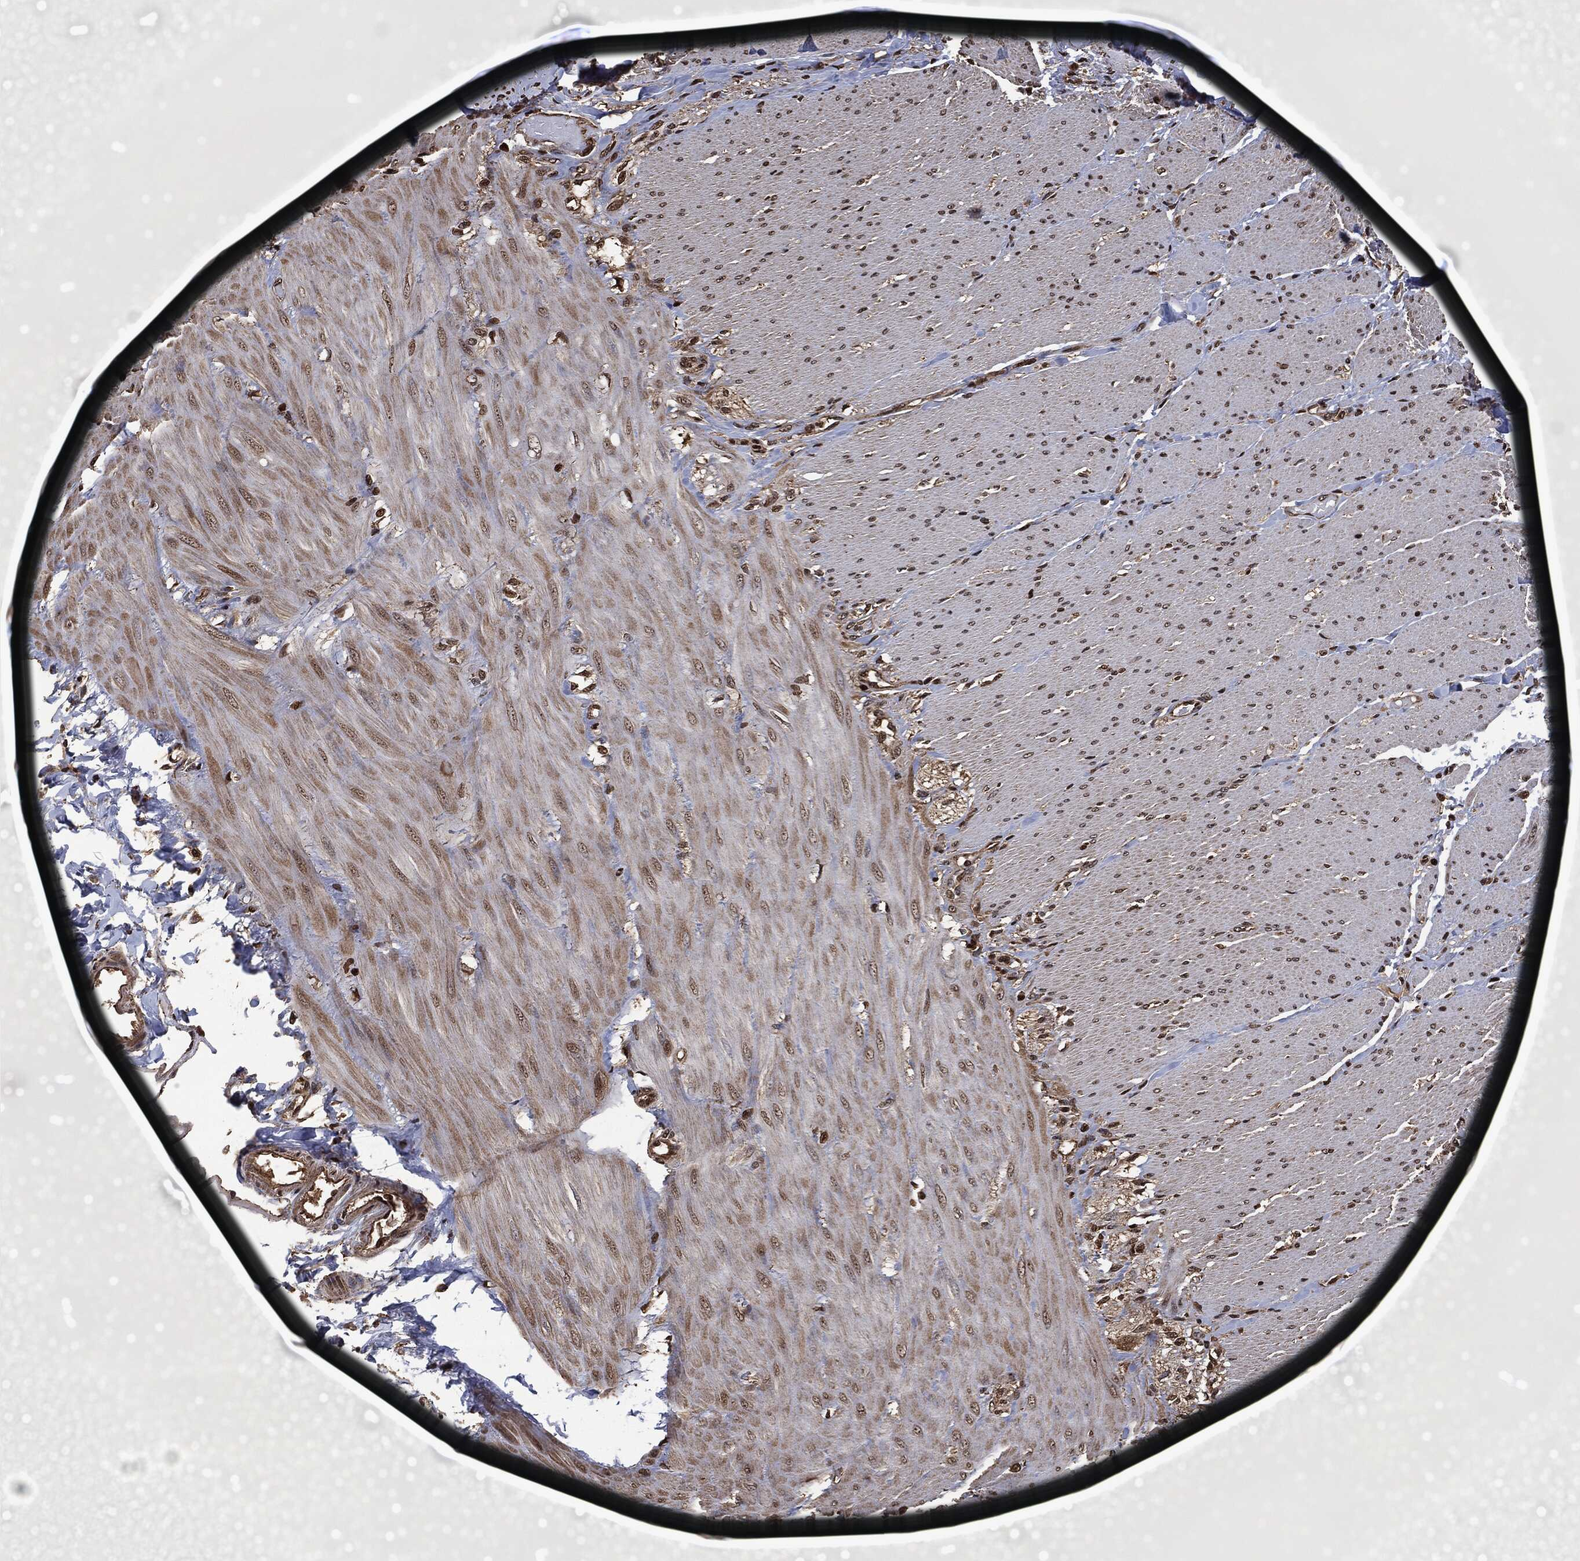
{"staining": {"intensity": "strong", "quantity": ">75%", "location": "nuclear"}, "tissue": "soft tissue", "cell_type": "Fibroblasts", "image_type": "normal", "snomed": [{"axis": "morphology", "description": "Normal tissue, NOS"}, {"axis": "topography", "description": "Smooth muscle"}, {"axis": "topography", "description": "Duodenum"}, {"axis": "topography", "description": "Peripheral nerve tissue"}], "caption": "Immunohistochemical staining of normal soft tissue shows >75% levels of strong nuclear protein positivity in approximately >75% of fibroblasts. (IHC, brightfield microscopy, high magnification).", "gene": "SNAI1", "patient": {"sex": "female", "age": 61}}